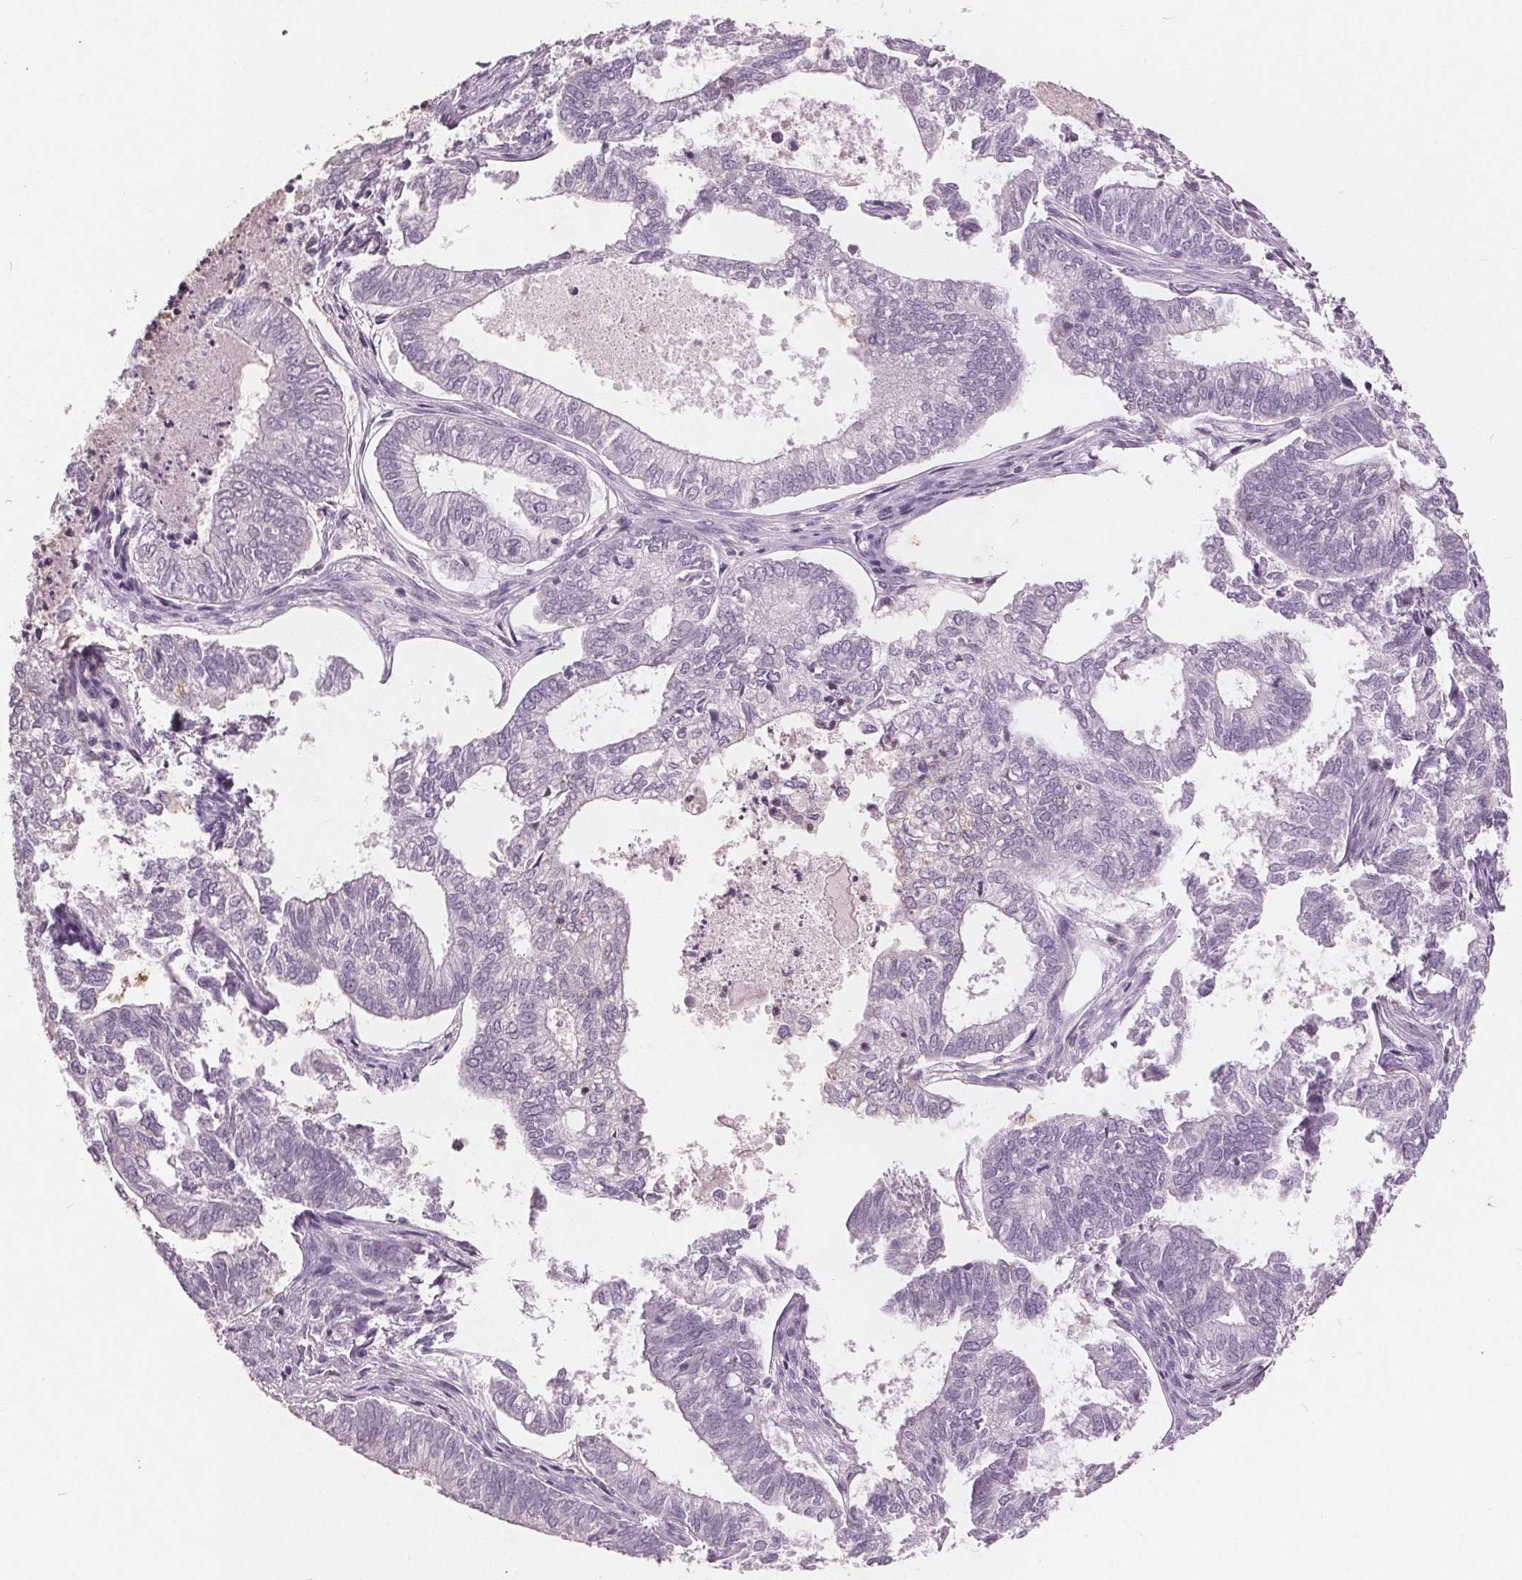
{"staining": {"intensity": "negative", "quantity": "none", "location": "none"}, "tissue": "ovarian cancer", "cell_type": "Tumor cells", "image_type": "cancer", "snomed": [{"axis": "morphology", "description": "Carcinoma, endometroid"}, {"axis": "topography", "description": "Ovary"}], "caption": "Human ovarian endometroid carcinoma stained for a protein using immunohistochemistry demonstrates no staining in tumor cells.", "gene": "PTPN14", "patient": {"sex": "female", "age": 64}}